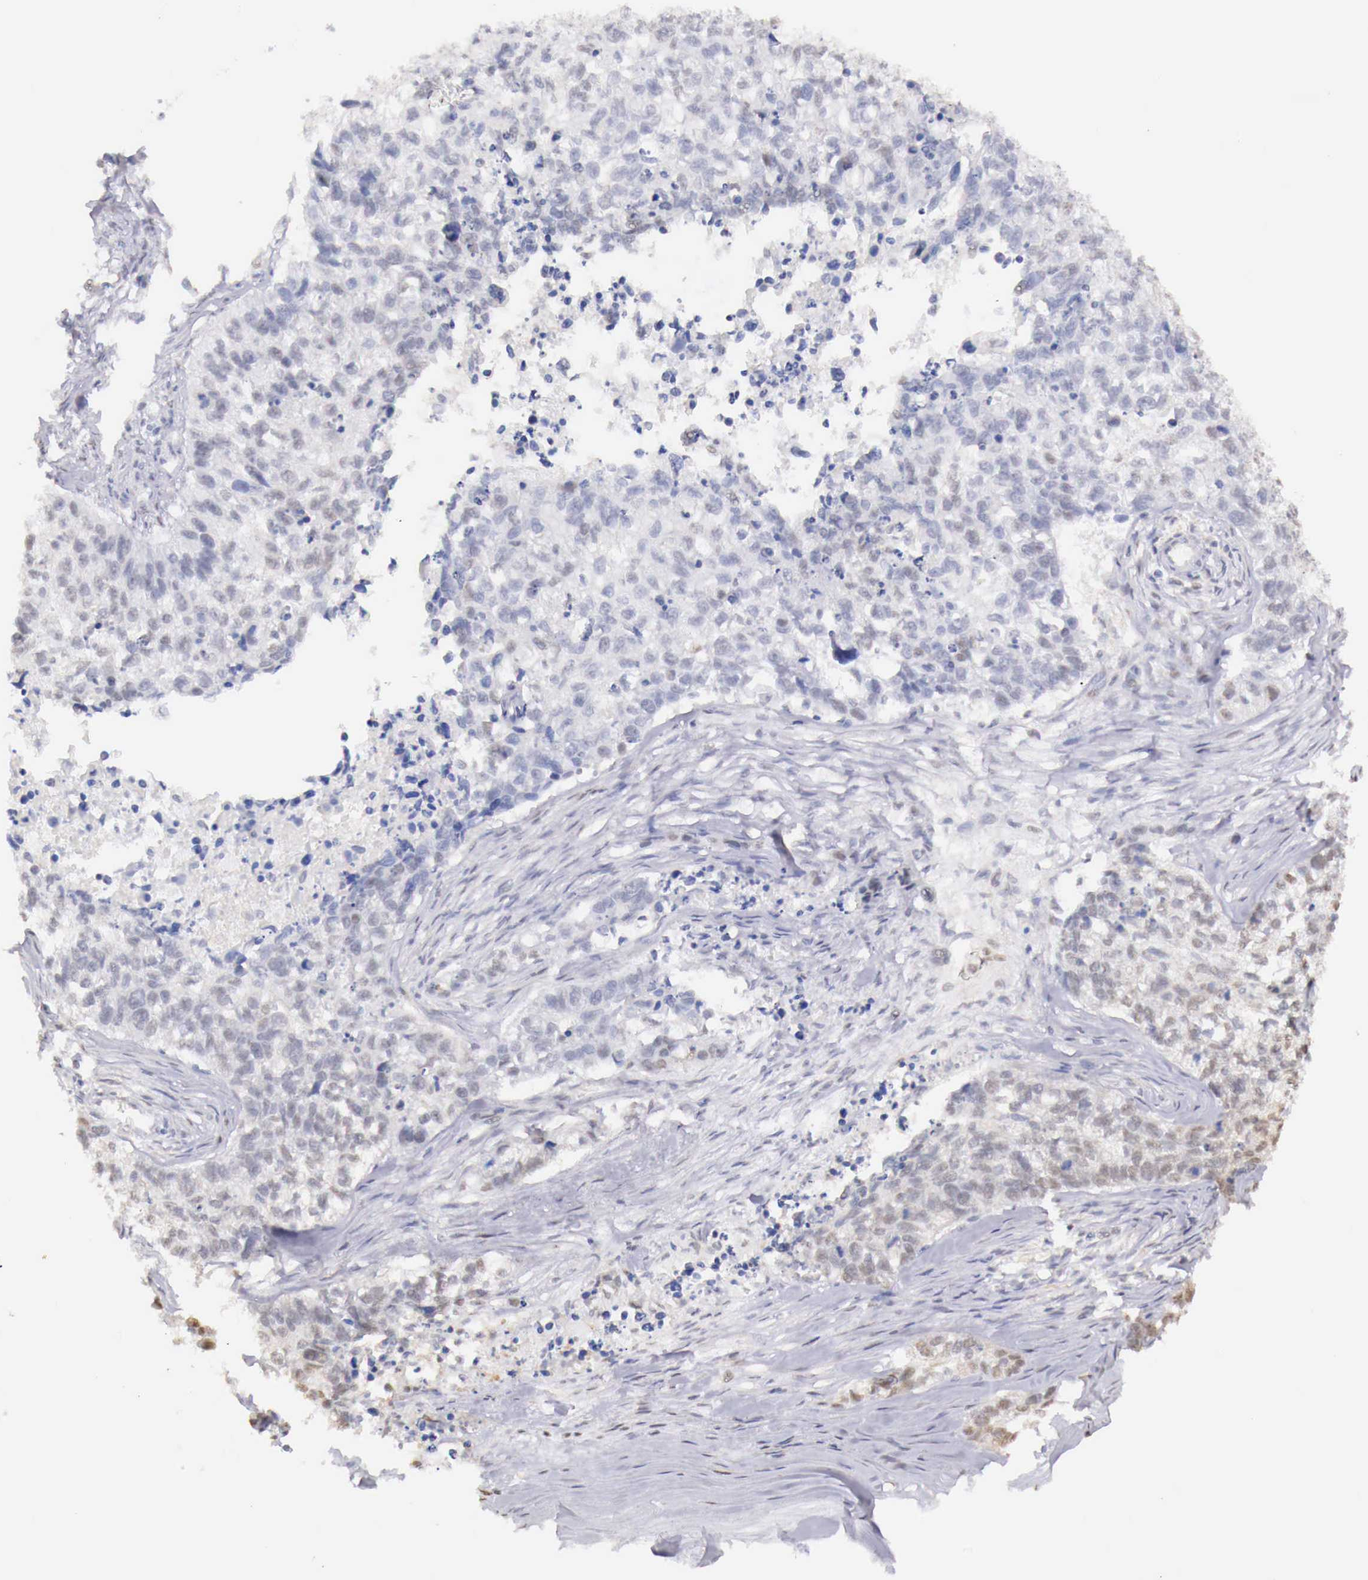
{"staining": {"intensity": "negative", "quantity": "none", "location": "none"}, "tissue": "lung cancer", "cell_type": "Tumor cells", "image_type": "cancer", "snomed": [{"axis": "morphology", "description": "Squamous cell carcinoma, NOS"}, {"axis": "topography", "description": "Lymph node"}, {"axis": "topography", "description": "Lung"}], "caption": "Immunohistochemistry micrograph of lung squamous cell carcinoma stained for a protein (brown), which demonstrates no staining in tumor cells.", "gene": "UBA1", "patient": {"sex": "male", "age": 74}}